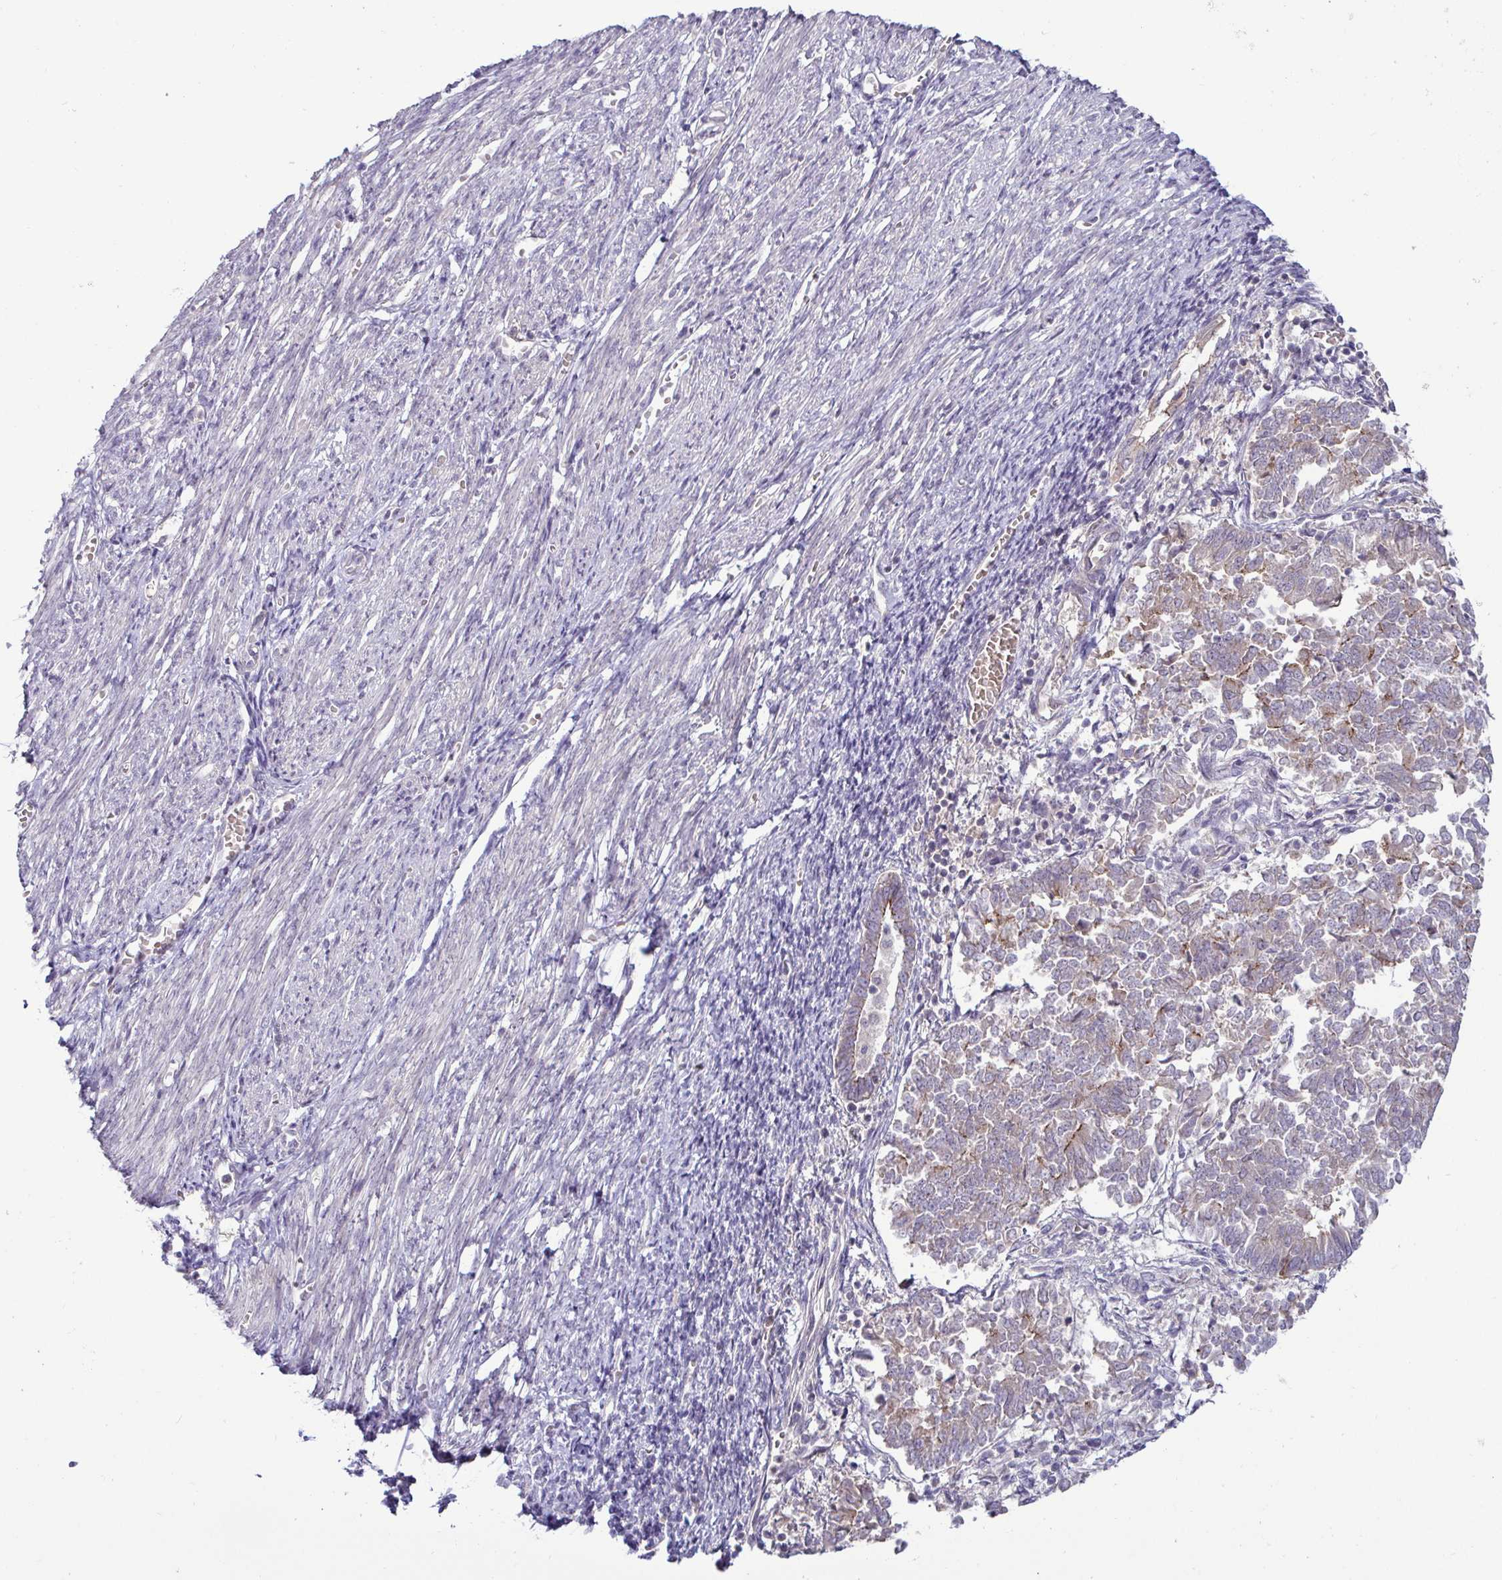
{"staining": {"intensity": "weak", "quantity": "<25%", "location": "cytoplasmic/membranous"}, "tissue": "endometrial cancer", "cell_type": "Tumor cells", "image_type": "cancer", "snomed": [{"axis": "morphology", "description": "Adenocarcinoma, NOS"}, {"axis": "topography", "description": "Endometrium"}], "caption": "A high-resolution micrograph shows immunohistochemistry (IHC) staining of endometrial cancer, which demonstrates no significant expression in tumor cells. The staining is performed using DAB brown chromogen with nuclei counter-stained in using hematoxylin.", "gene": "GSTM1", "patient": {"sex": "female", "age": 65}}